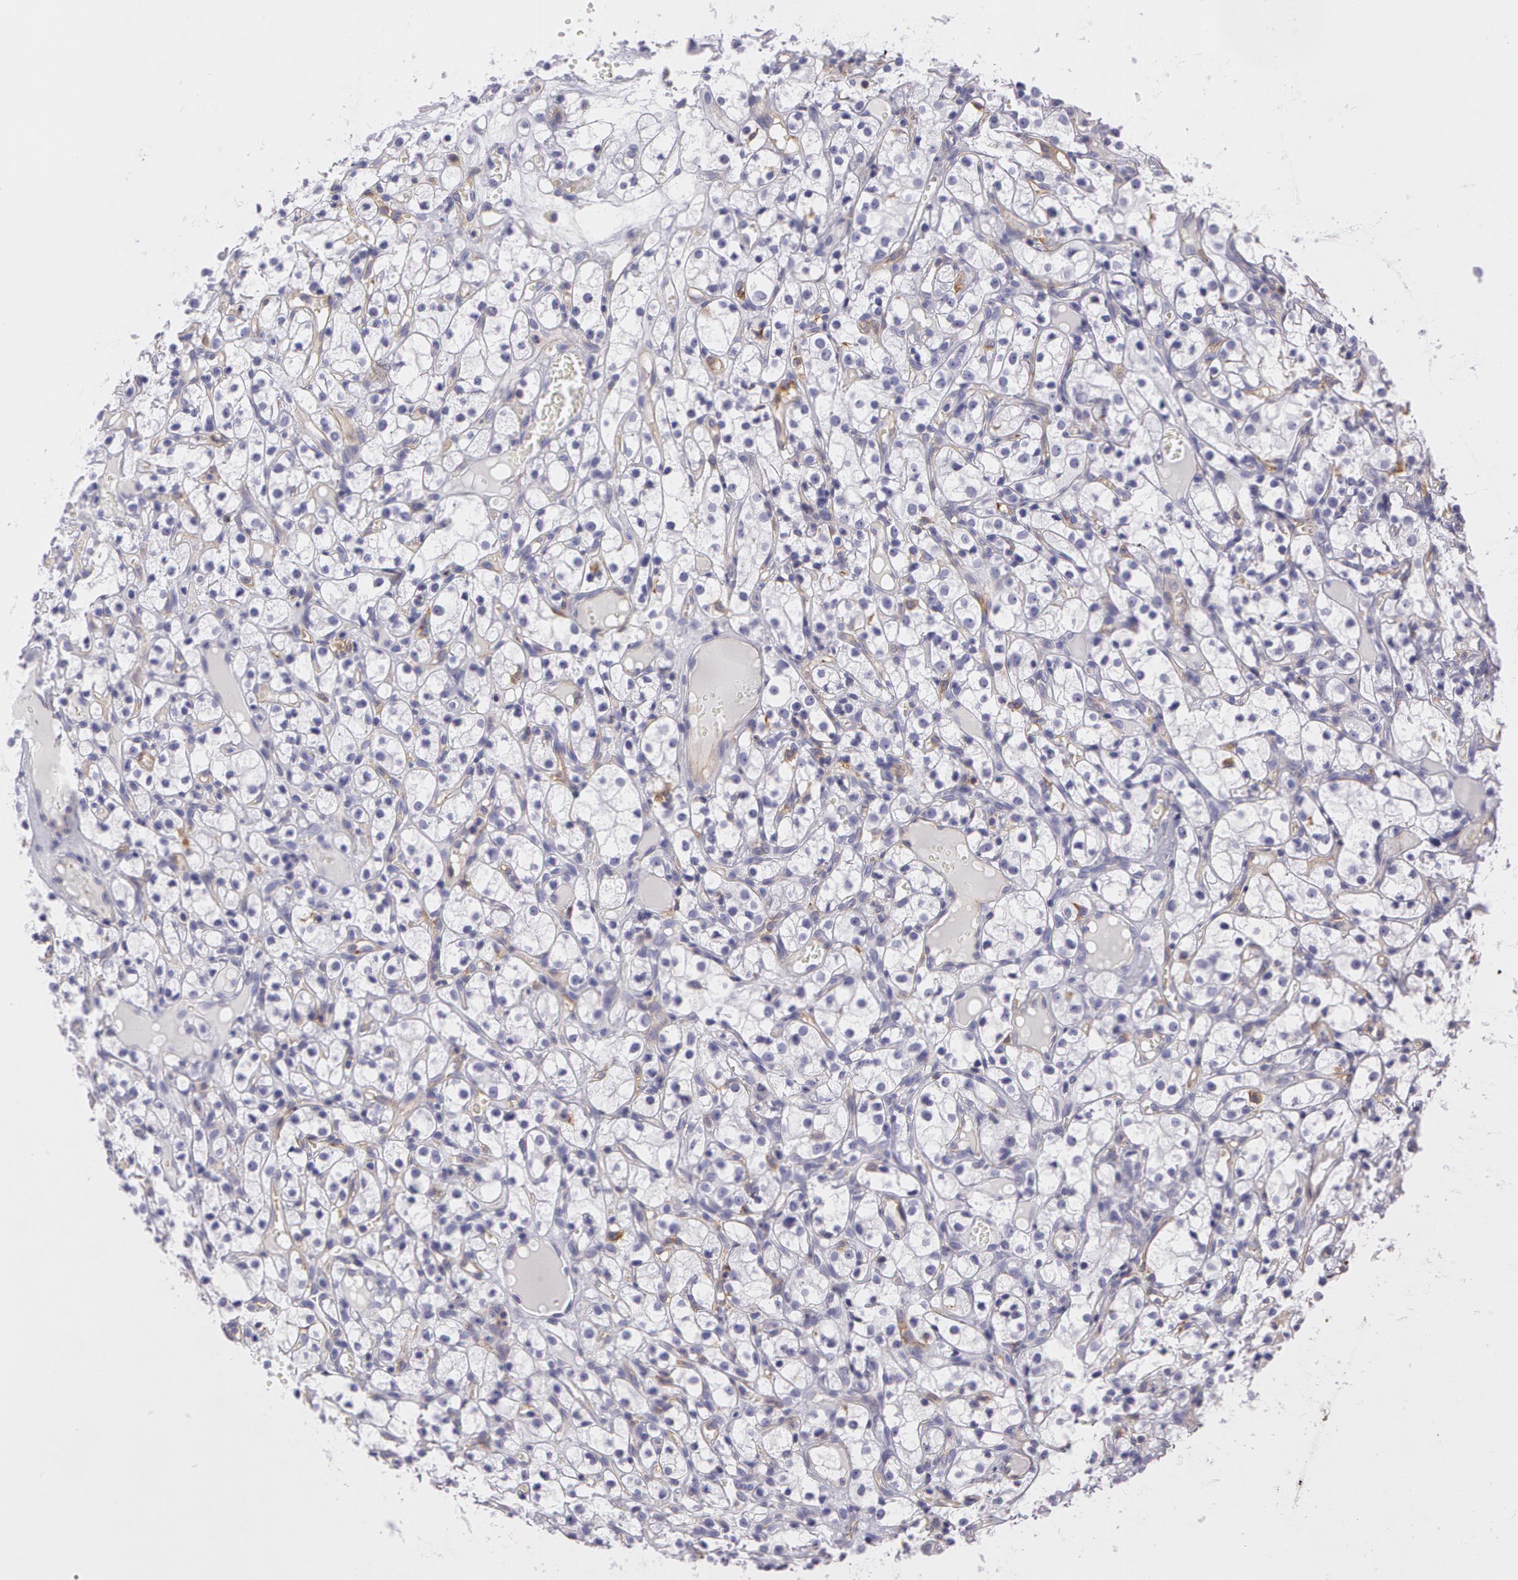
{"staining": {"intensity": "negative", "quantity": "none", "location": "none"}, "tissue": "renal cancer", "cell_type": "Tumor cells", "image_type": "cancer", "snomed": [{"axis": "morphology", "description": "Adenocarcinoma, NOS"}, {"axis": "topography", "description": "Kidney"}], "caption": "Image shows no protein expression in tumor cells of renal cancer (adenocarcinoma) tissue.", "gene": "LY75", "patient": {"sex": "male", "age": 61}}